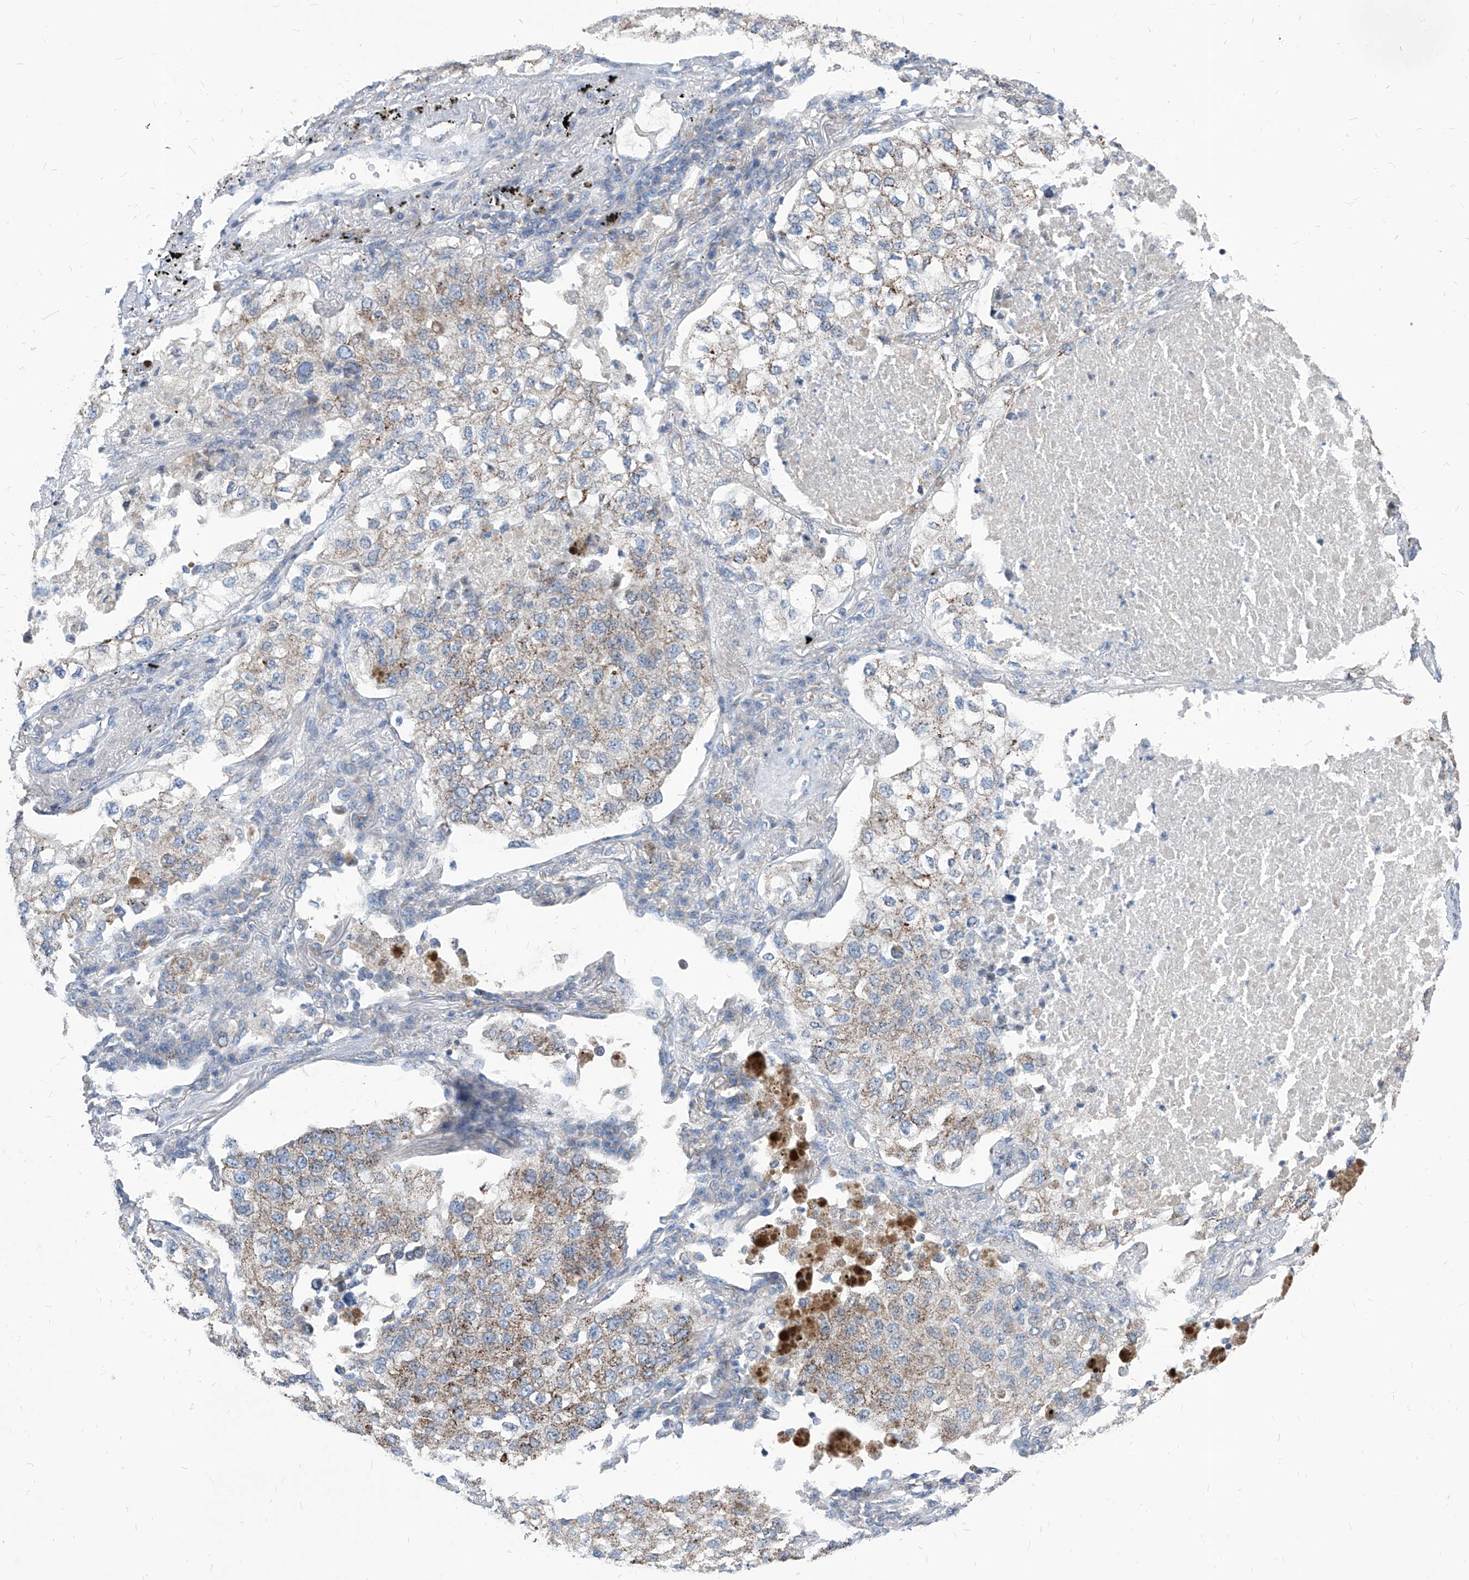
{"staining": {"intensity": "moderate", "quantity": "25%-75%", "location": "cytoplasmic/membranous"}, "tissue": "lung cancer", "cell_type": "Tumor cells", "image_type": "cancer", "snomed": [{"axis": "morphology", "description": "Adenocarcinoma, NOS"}, {"axis": "topography", "description": "Lung"}], "caption": "A histopathology image of human lung cancer stained for a protein reveals moderate cytoplasmic/membranous brown staining in tumor cells. Using DAB (3,3'-diaminobenzidine) (brown) and hematoxylin (blue) stains, captured at high magnification using brightfield microscopy.", "gene": "AGPS", "patient": {"sex": "male", "age": 63}}